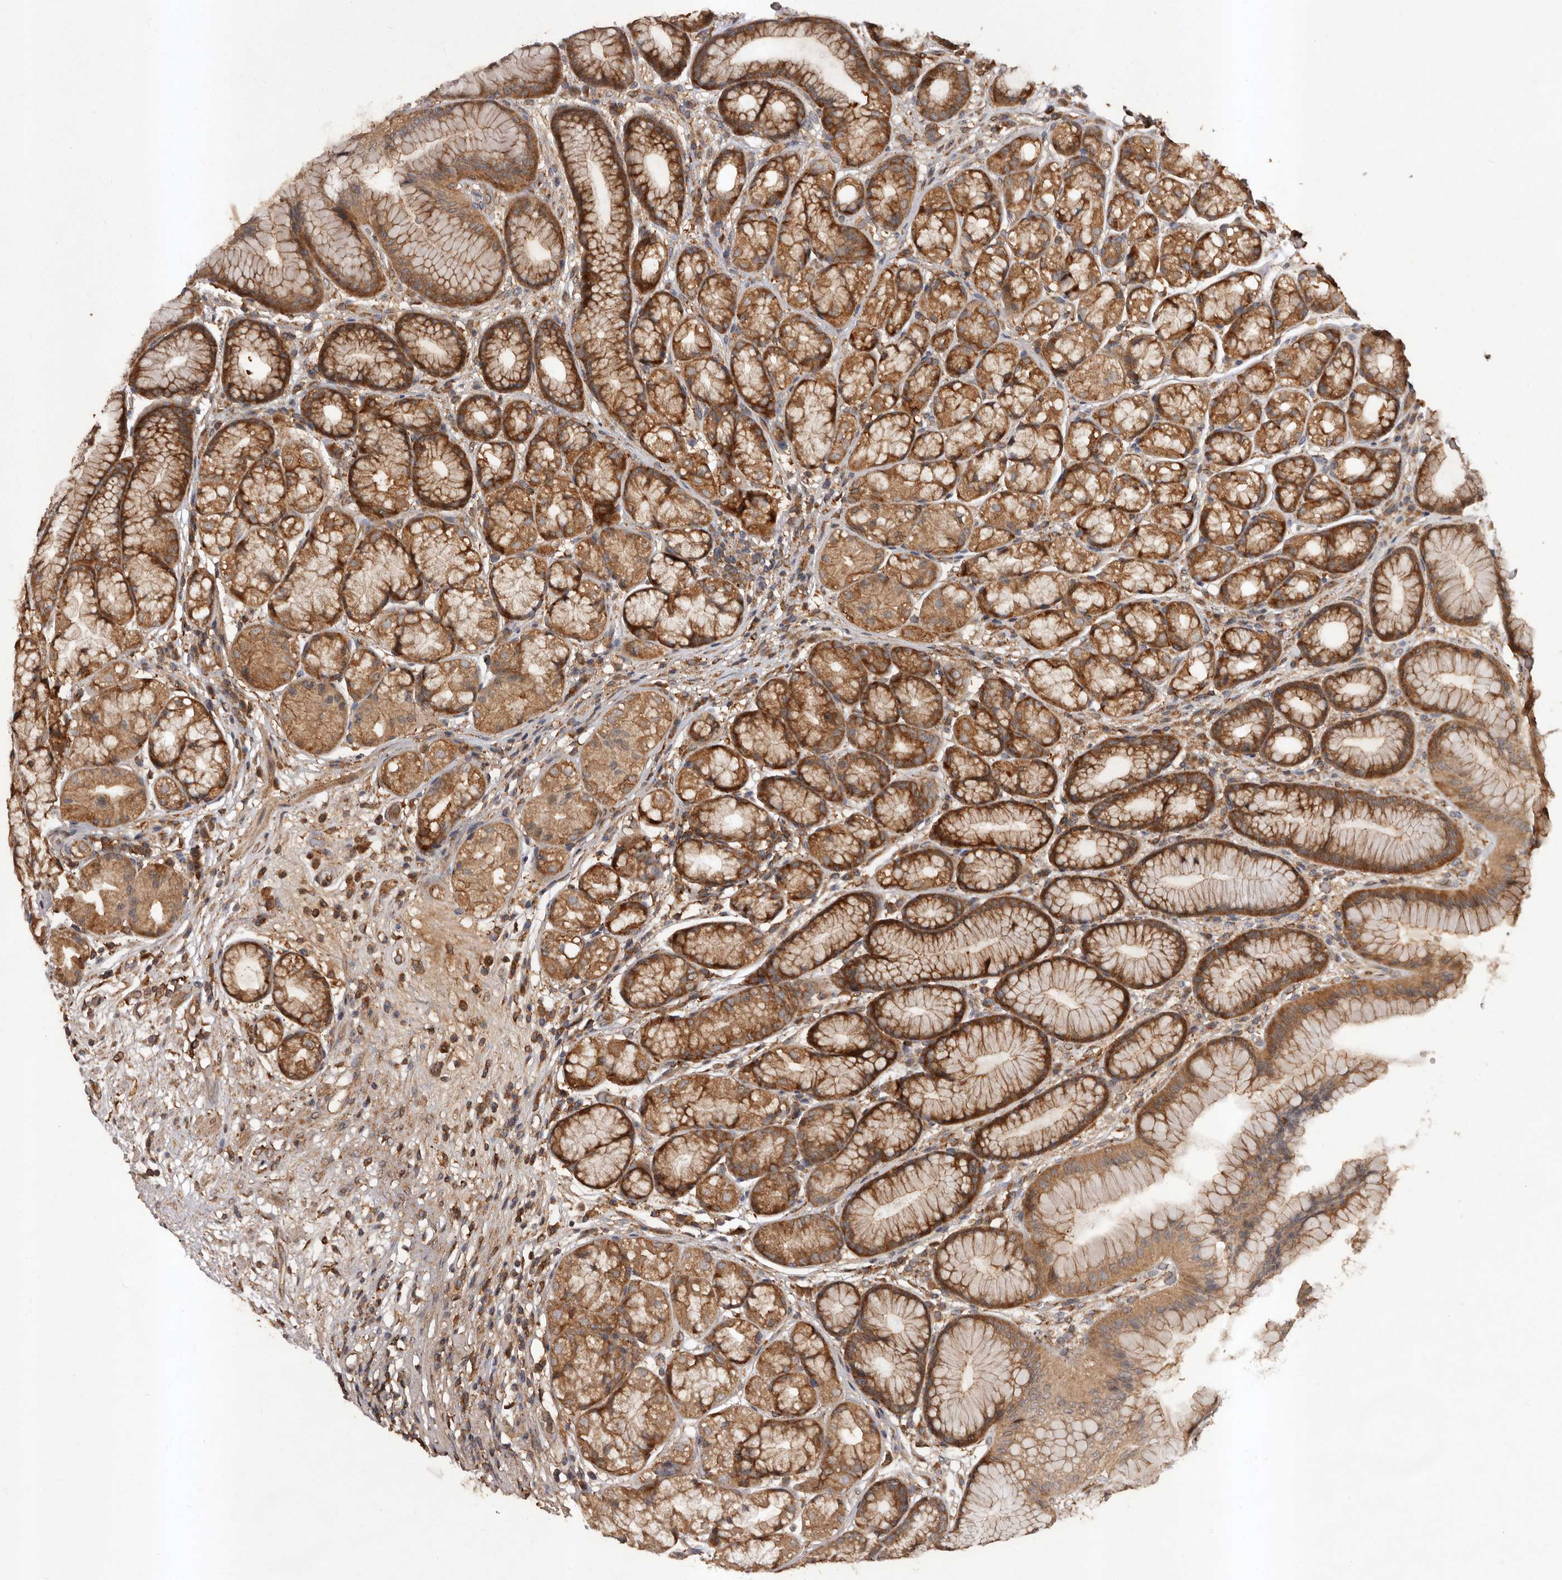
{"staining": {"intensity": "moderate", "quantity": ">75%", "location": "cytoplasmic/membranous"}, "tissue": "stomach", "cell_type": "Glandular cells", "image_type": "normal", "snomed": [{"axis": "morphology", "description": "Normal tissue, NOS"}, {"axis": "topography", "description": "Stomach"}], "caption": "About >75% of glandular cells in normal human stomach exhibit moderate cytoplasmic/membranous protein staining as visualized by brown immunohistochemical staining.", "gene": "SLC22A3", "patient": {"sex": "male", "age": 57}}